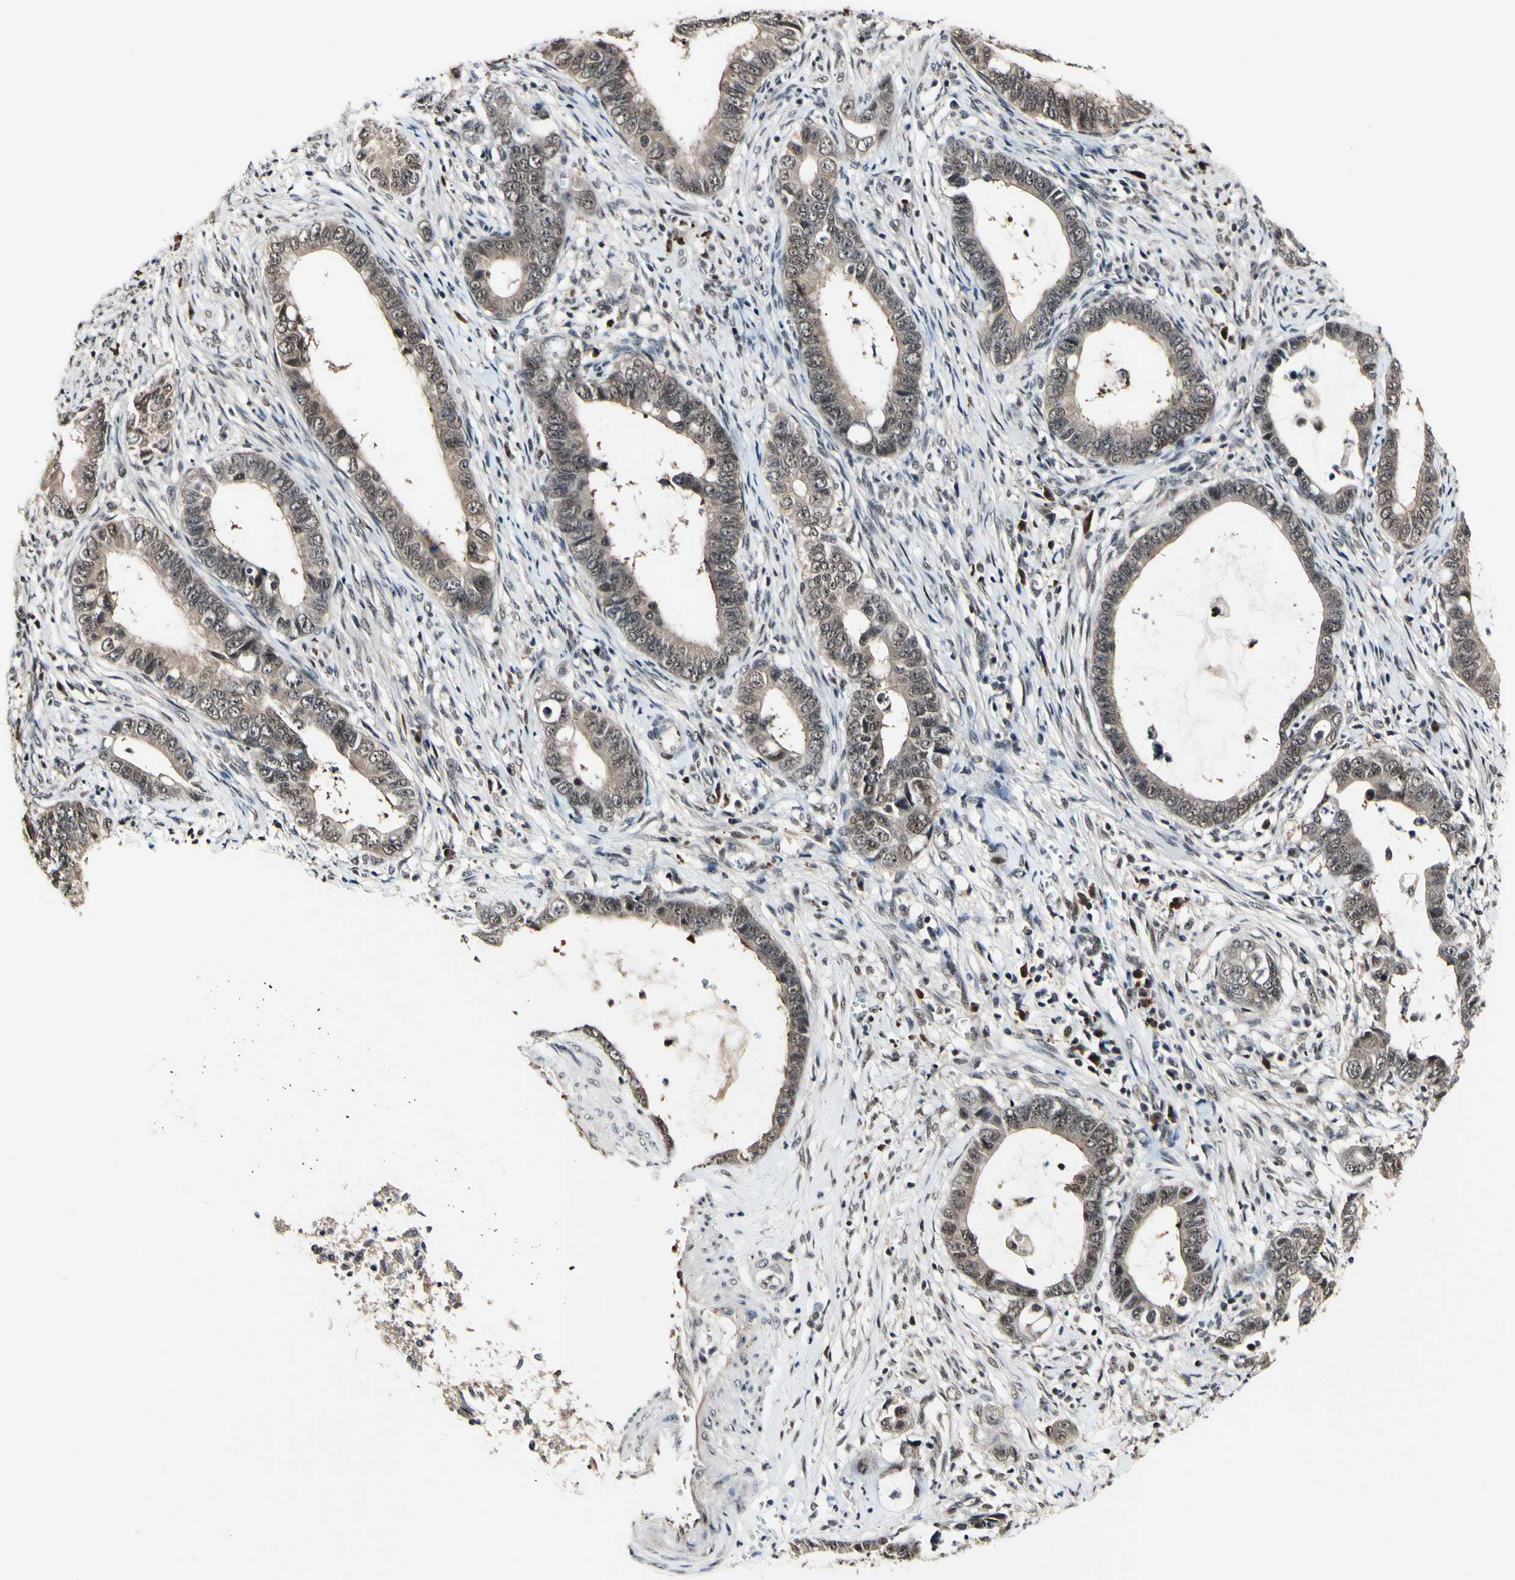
{"staining": {"intensity": "weak", "quantity": ">75%", "location": "cytoplasmic/membranous,nuclear"}, "tissue": "cervical cancer", "cell_type": "Tumor cells", "image_type": "cancer", "snomed": [{"axis": "morphology", "description": "Adenocarcinoma, NOS"}, {"axis": "topography", "description": "Cervix"}], "caption": "Immunohistochemical staining of human adenocarcinoma (cervical) shows weak cytoplasmic/membranous and nuclear protein staining in approximately >75% of tumor cells. The staining is performed using DAB (3,3'-diaminobenzidine) brown chromogen to label protein expression. The nuclei are counter-stained blue using hematoxylin.", "gene": "PSMD10", "patient": {"sex": "female", "age": 44}}